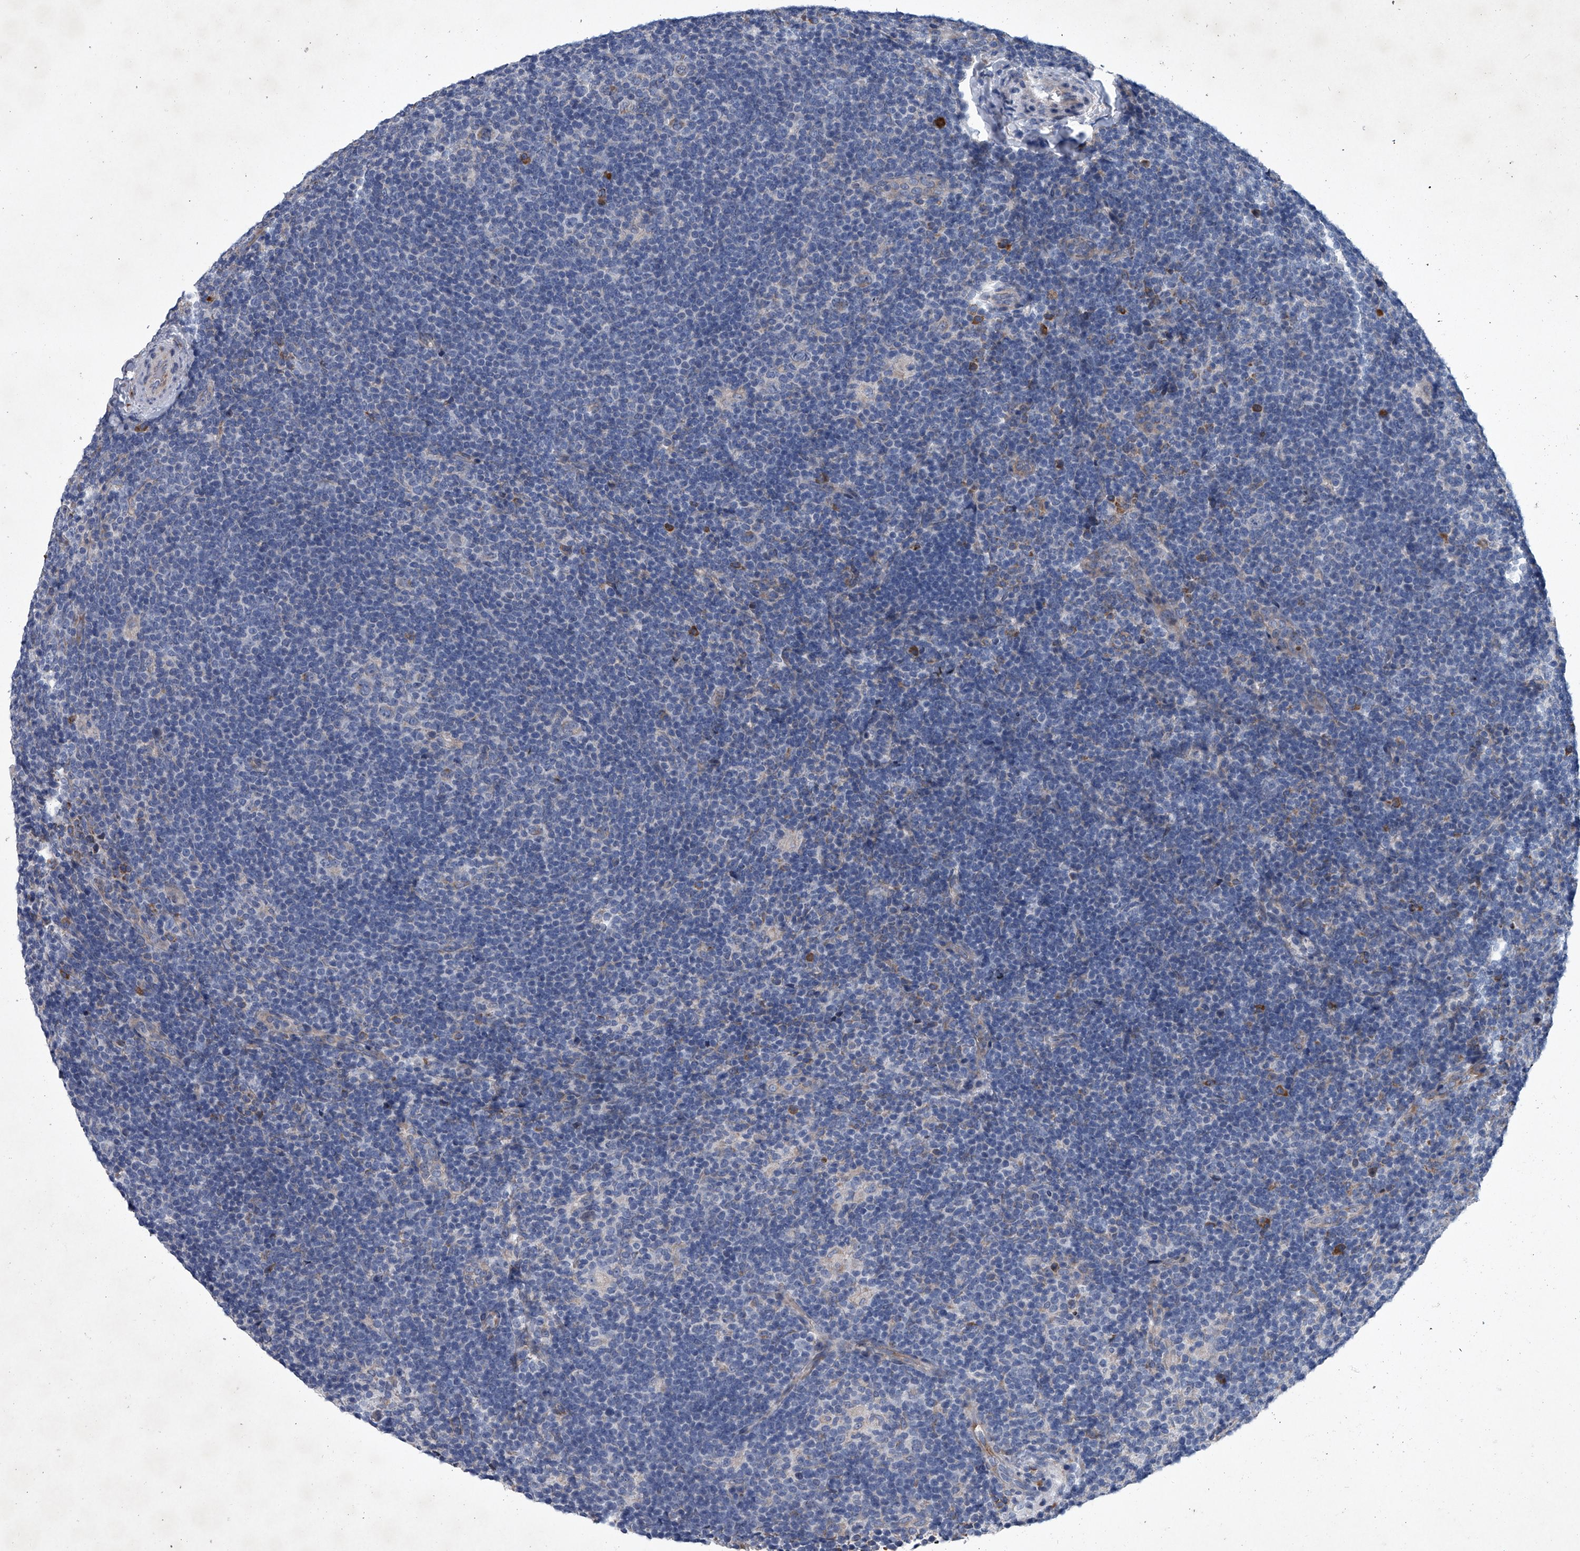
{"staining": {"intensity": "negative", "quantity": "none", "location": "none"}, "tissue": "lymphoma", "cell_type": "Tumor cells", "image_type": "cancer", "snomed": [{"axis": "morphology", "description": "Hodgkin's disease, NOS"}, {"axis": "topography", "description": "Lymph node"}], "caption": "Lymphoma was stained to show a protein in brown. There is no significant positivity in tumor cells.", "gene": "ABCG1", "patient": {"sex": "female", "age": 57}}